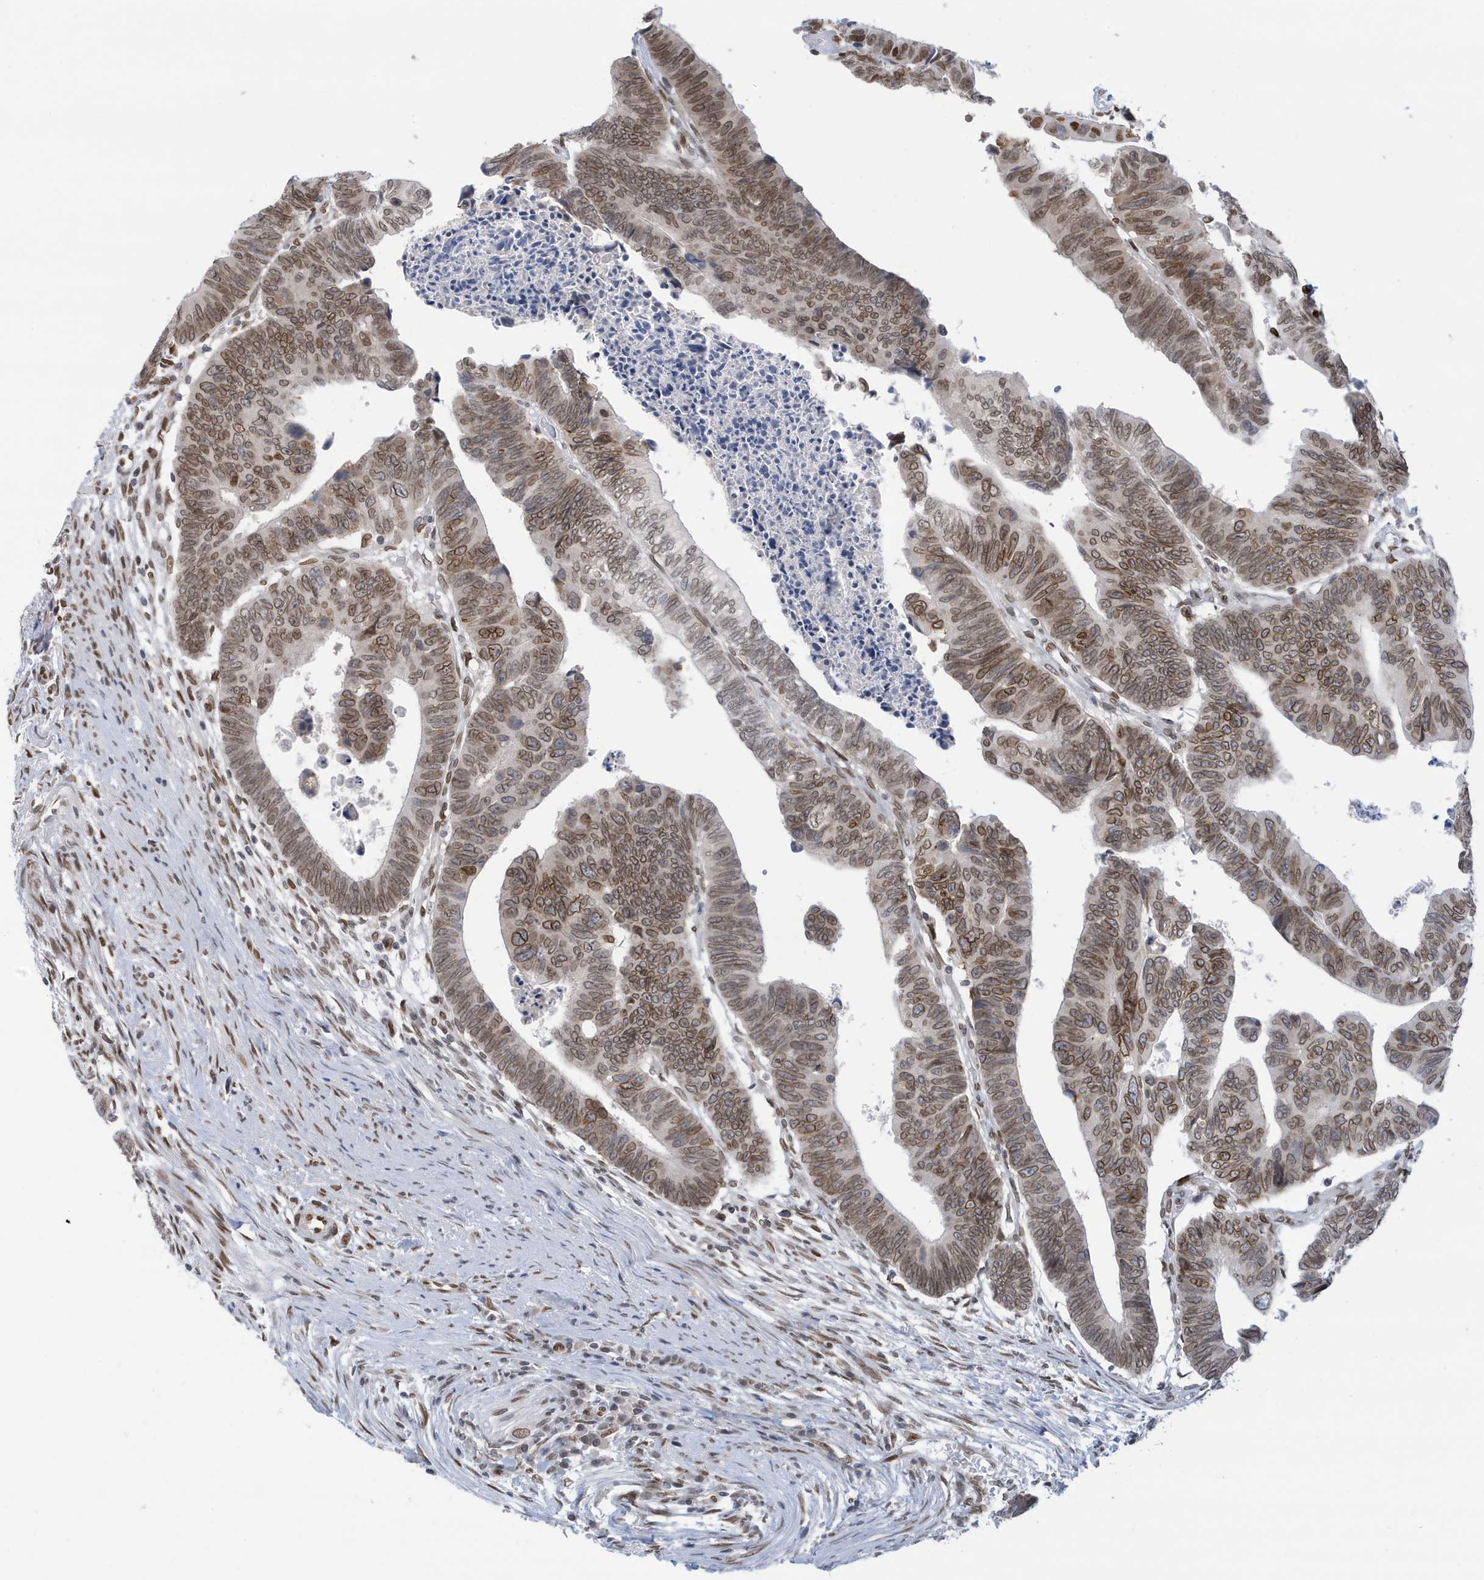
{"staining": {"intensity": "moderate", "quantity": ">75%", "location": "cytoplasmic/membranous,nuclear"}, "tissue": "colorectal cancer", "cell_type": "Tumor cells", "image_type": "cancer", "snomed": [{"axis": "morphology", "description": "Adenocarcinoma, NOS"}, {"axis": "topography", "description": "Rectum"}], "caption": "Protein staining demonstrates moderate cytoplasmic/membranous and nuclear positivity in approximately >75% of tumor cells in colorectal adenocarcinoma.", "gene": "PCYT1A", "patient": {"sex": "female", "age": 65}}